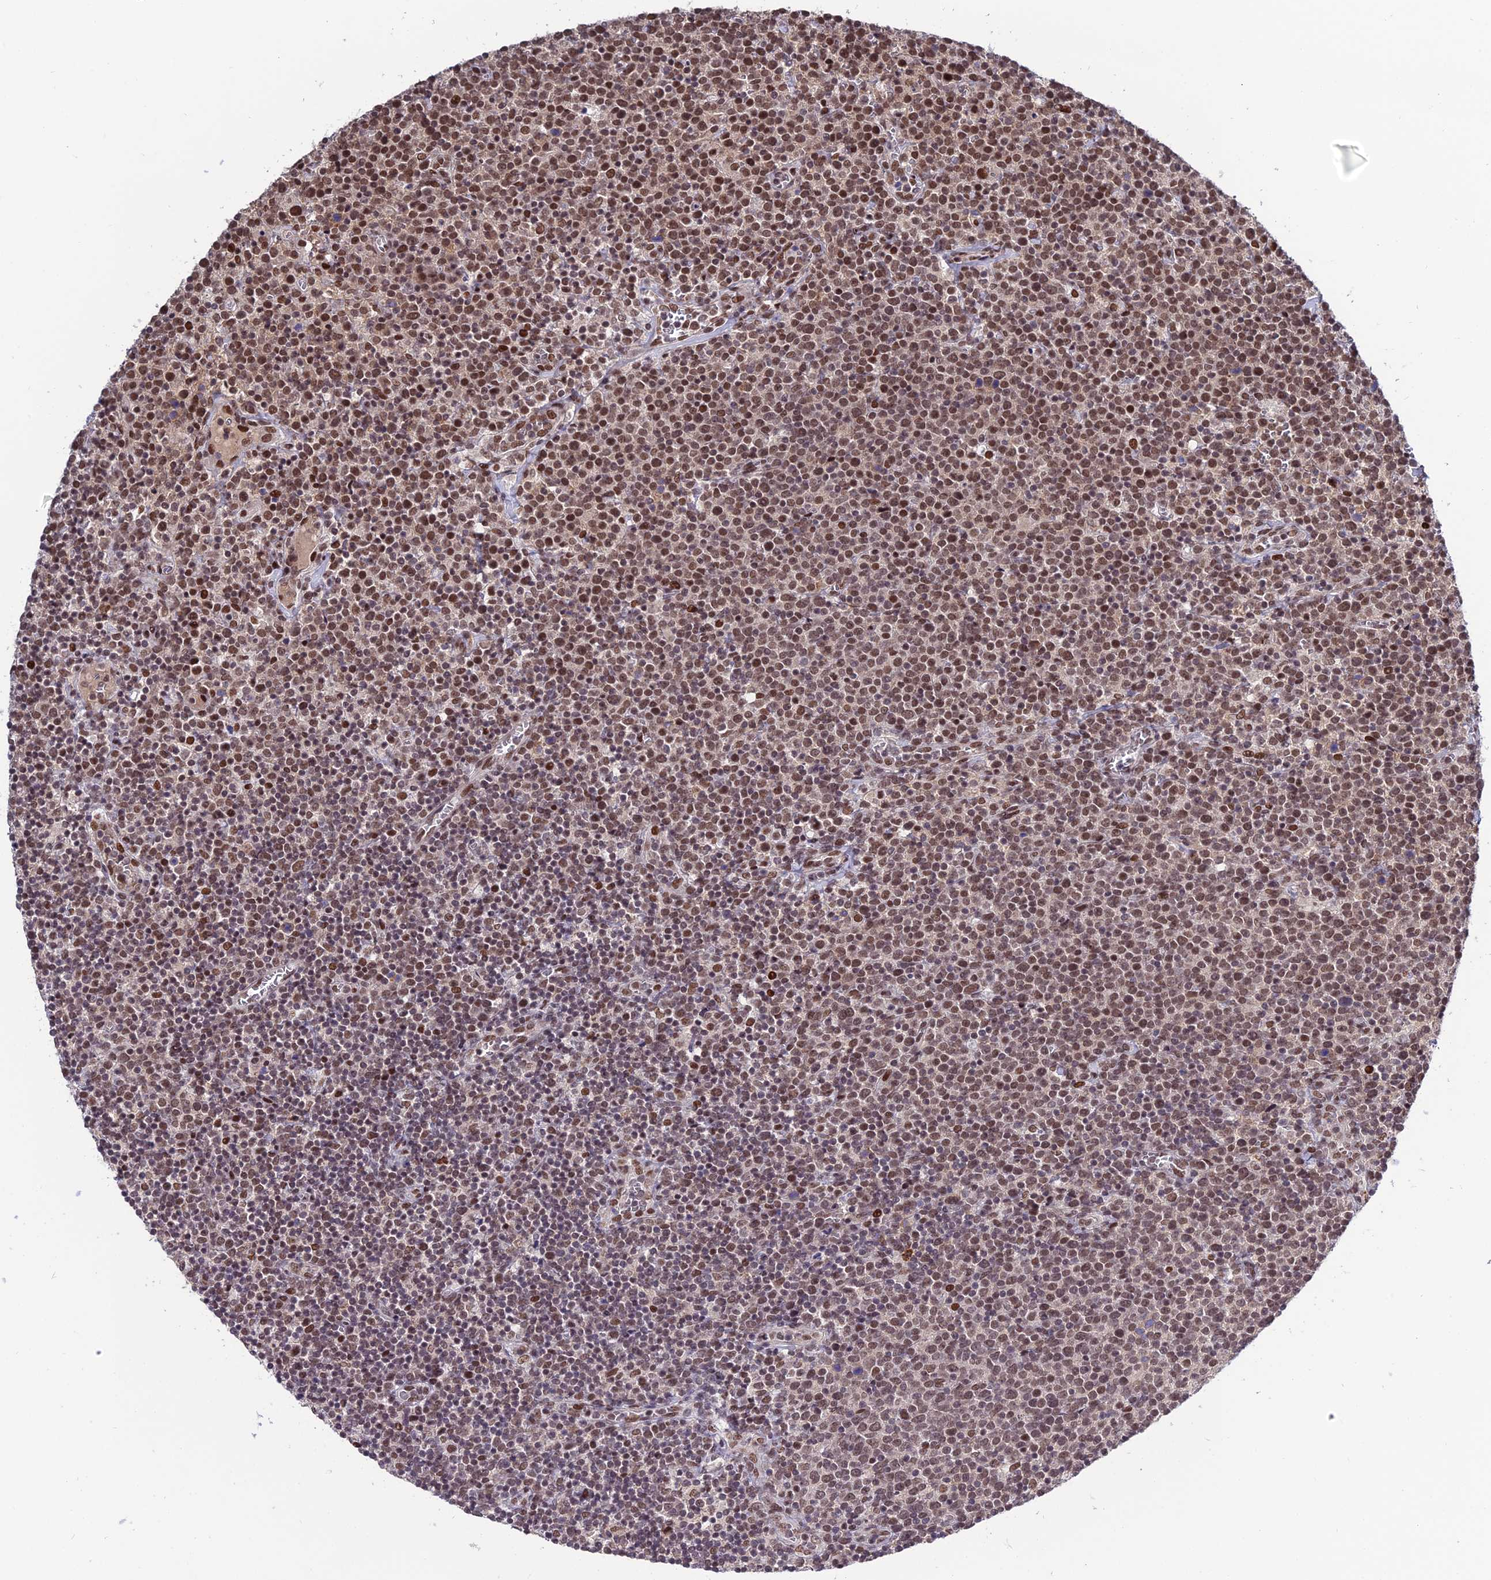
{"staining": {"intensity": "moderate", "quantity": ">75%", "location": "nuclear"}, "tissue": "lymphoma", "cell_type": "Tumor cells", "image_type": "cancer", "snomed": [{"axis": "morphology", "description": "Malignant lymphoma, non-Hodgkin's type, High grade"}, {"axis": "topography", "description": "Lymph node"}], "caption": "Immunohistochemistry image of neoplastic tissue: malignant lymphoma, non-Hodgkin's type (high-grade) stained using IHC shows medium levels of moderate protein expression localized specifically in the nuclear of tumor cells, appearing as a nuclear brown color.", "gene": "SYT15", "patient": {"sex": "male", "age": 61}}